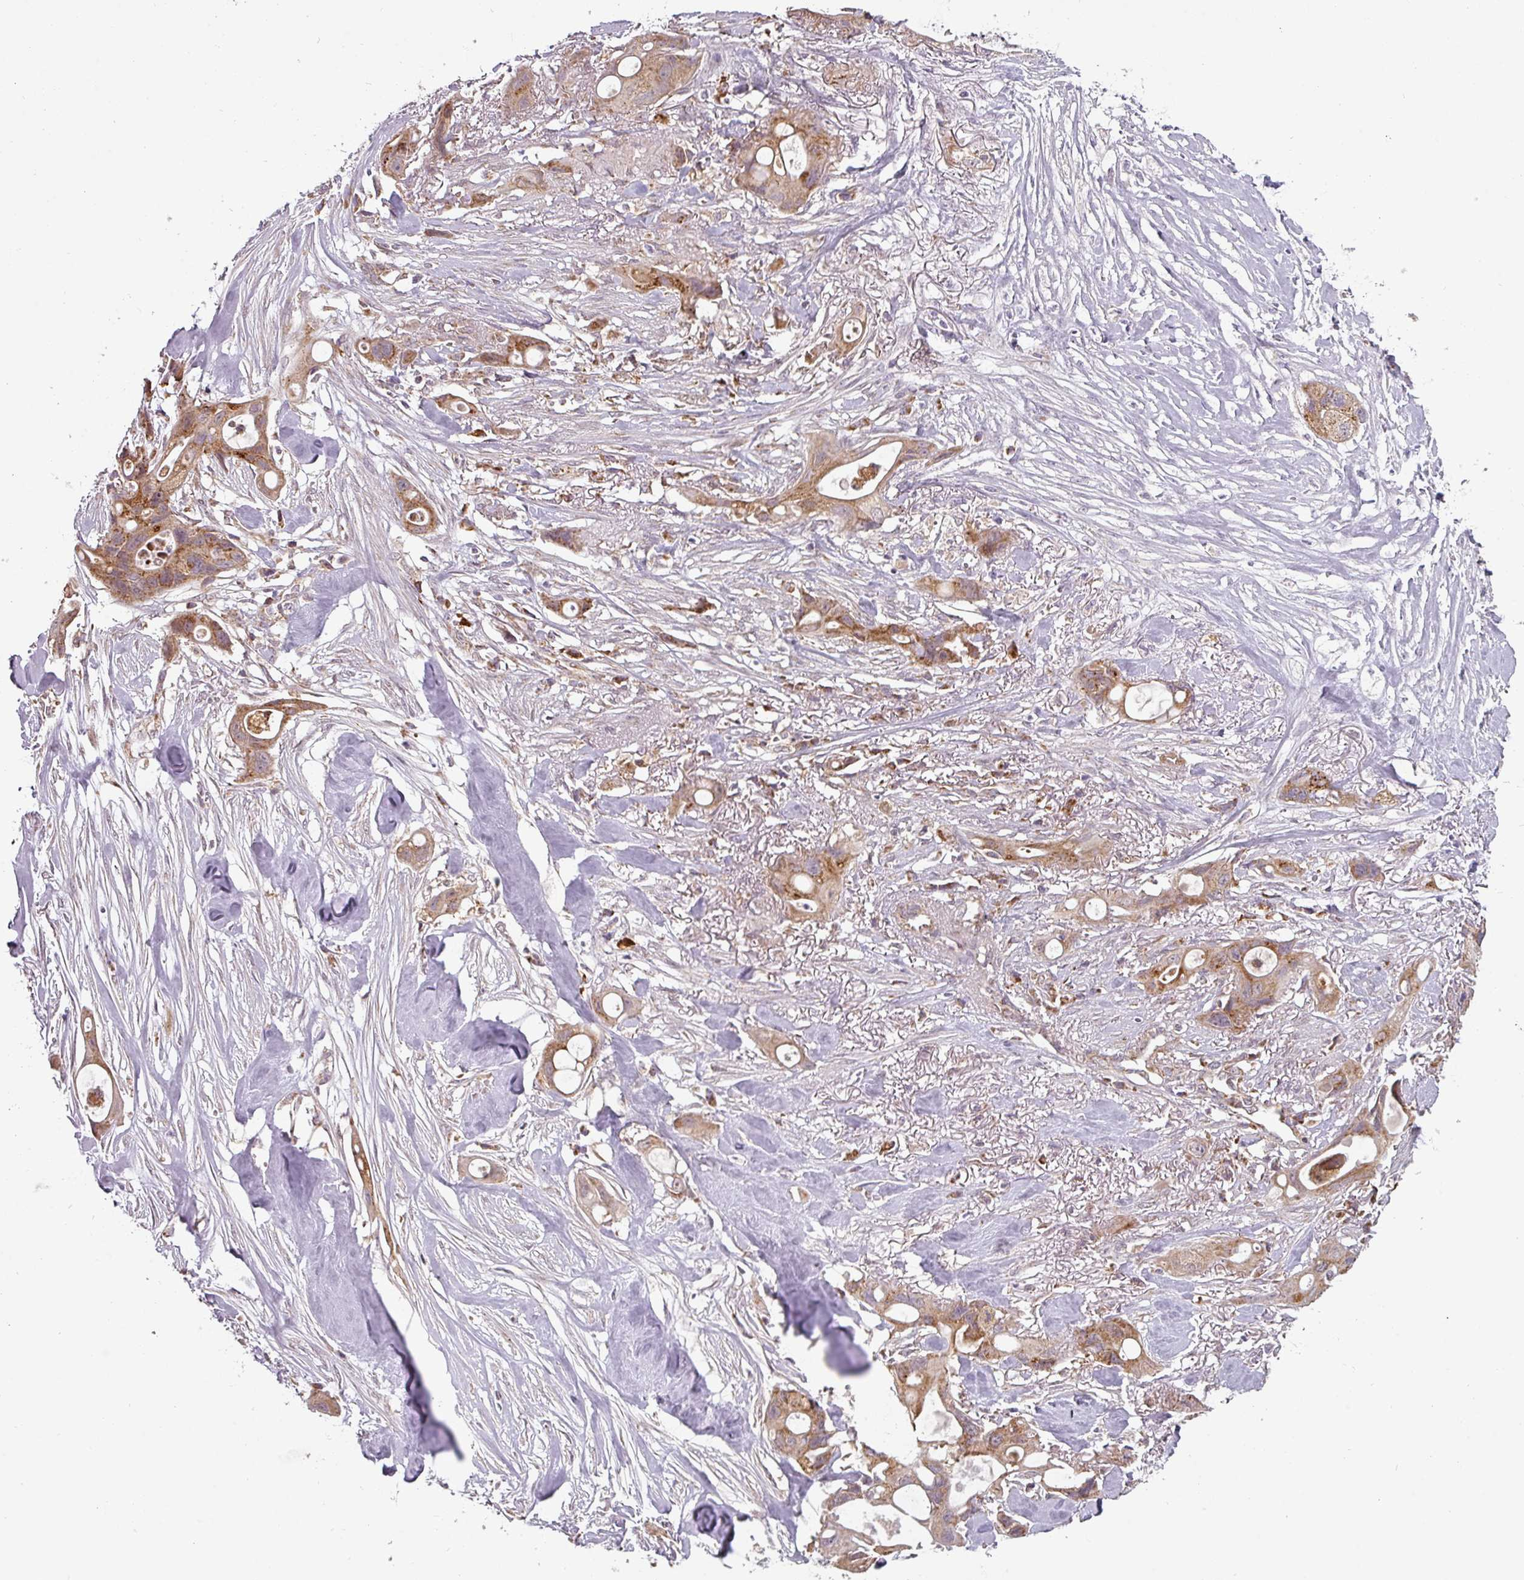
{"staining": {"intensity": "moderate", "quantity": ">75%", "location": "cytoplasmic/membranous"}, "tissue": "ovarian cancer", "cell_type": "Tumor cells", "image_type": "cancer", "snomed": [{"axis": "morphology", "description": "Cystadenocarcinoma, mucinous, NOS"}, {"axis": "topography", "description": "Ovary"}], "caption": "Ovarian mucinous cystadenocarcinoma was stained to show a protein in brown. There is medium levels of moderate cytoplasmic/membranous positivity in about >75% of tumor cells.", "gene": "MRPS16", "patient": {"sex": "female", "age": 70}}